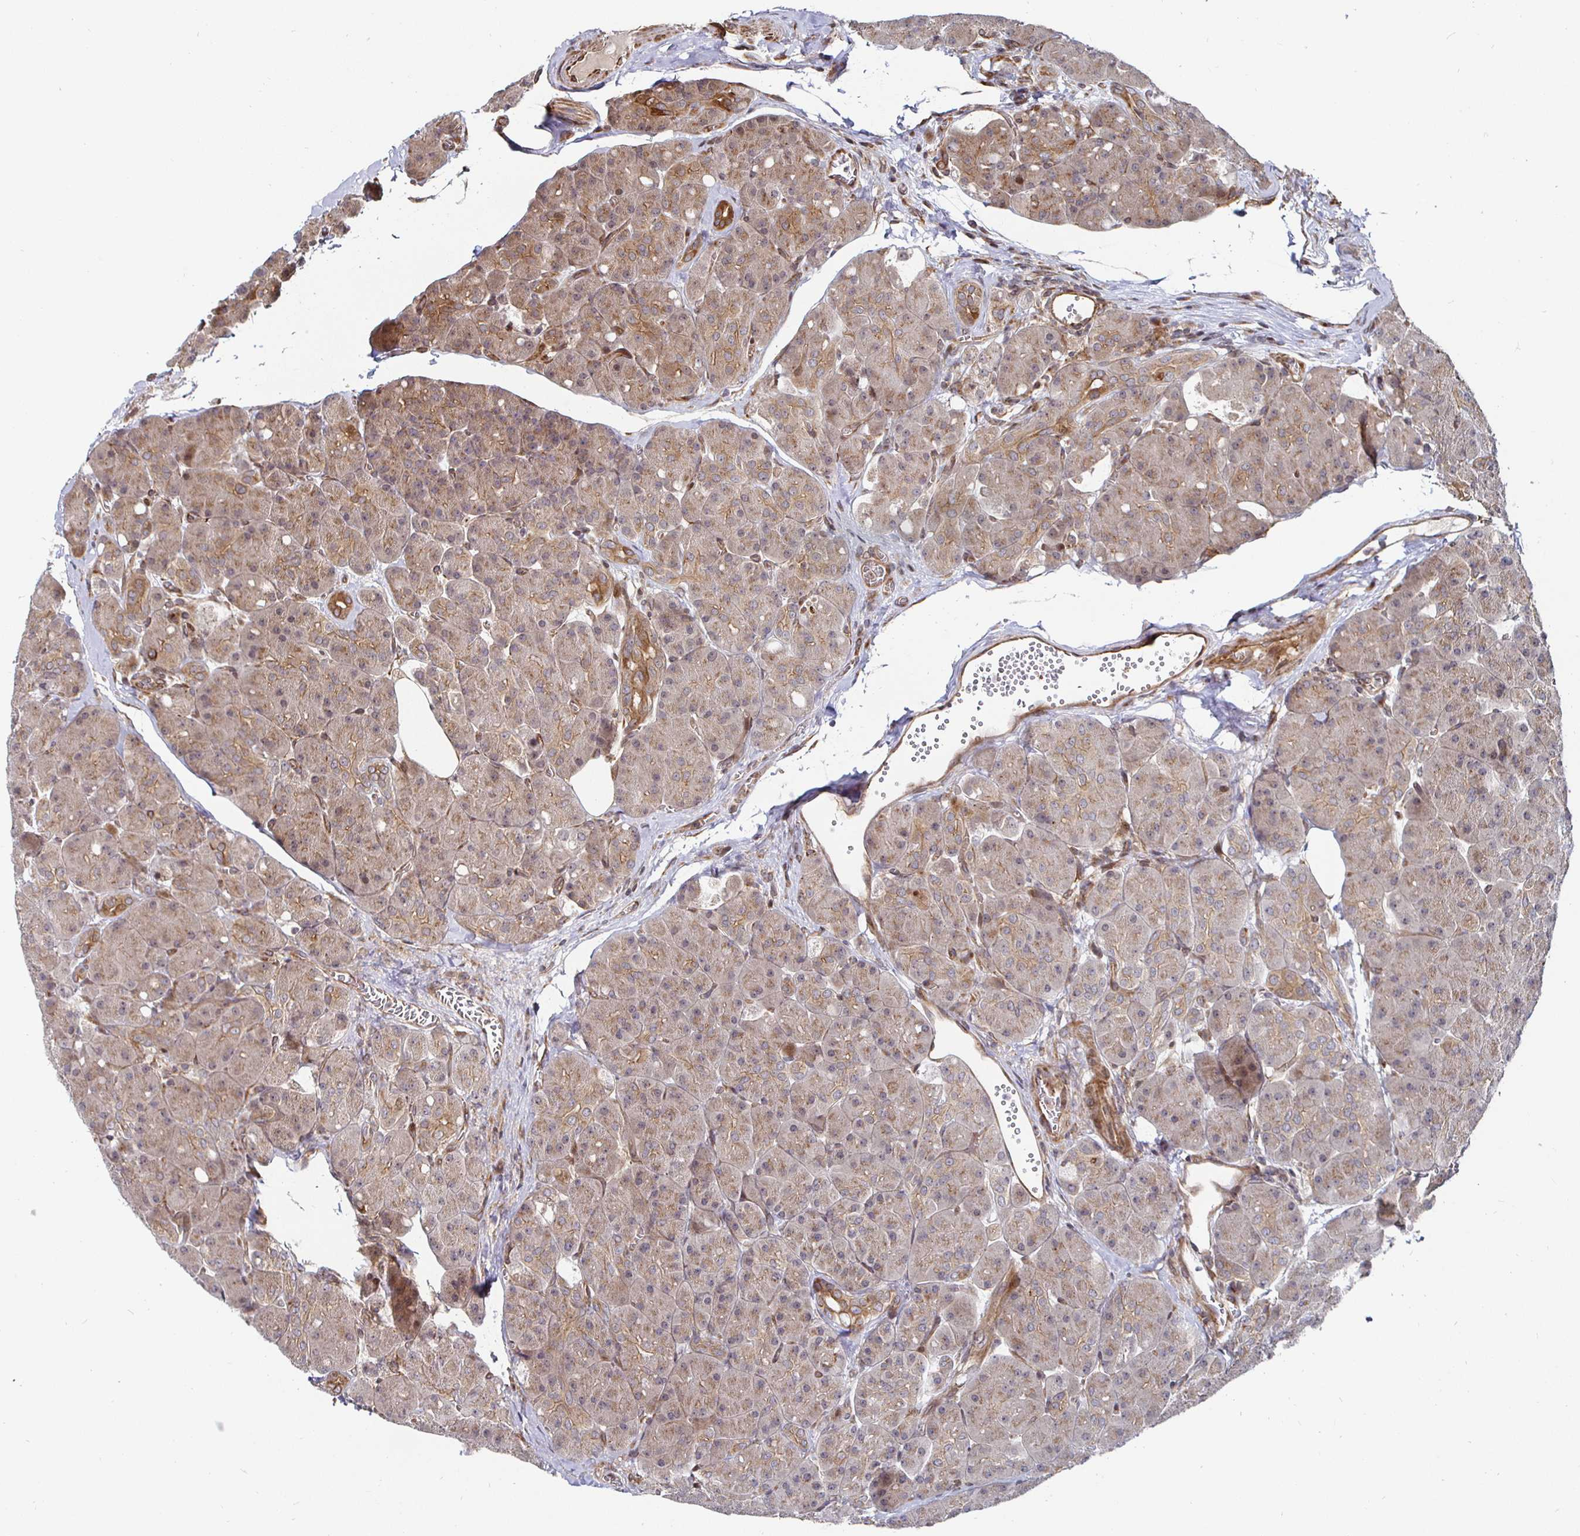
{"staining": {"intensity": "moderate", "quantity": "25%-75%", "location": "cytoplasmic/membranous"}, "tissue": "pancreas", "cell_type": "Exocrine glandular cells", "image_type": "normal", "snomed": [{"axis": "morphology", "description": "Normal tissue, NOS"}, {"axis": "topography", "description": "Pancreas"}], "caption": "Moderate cytoplasmic/membranous expression for a protein is present in about 25%-75% of exocrine glandular cells of unremarkable pancreas using IHC.", "gene": "TBKBP1", "patient": {"sex": "male", "age": 55}}